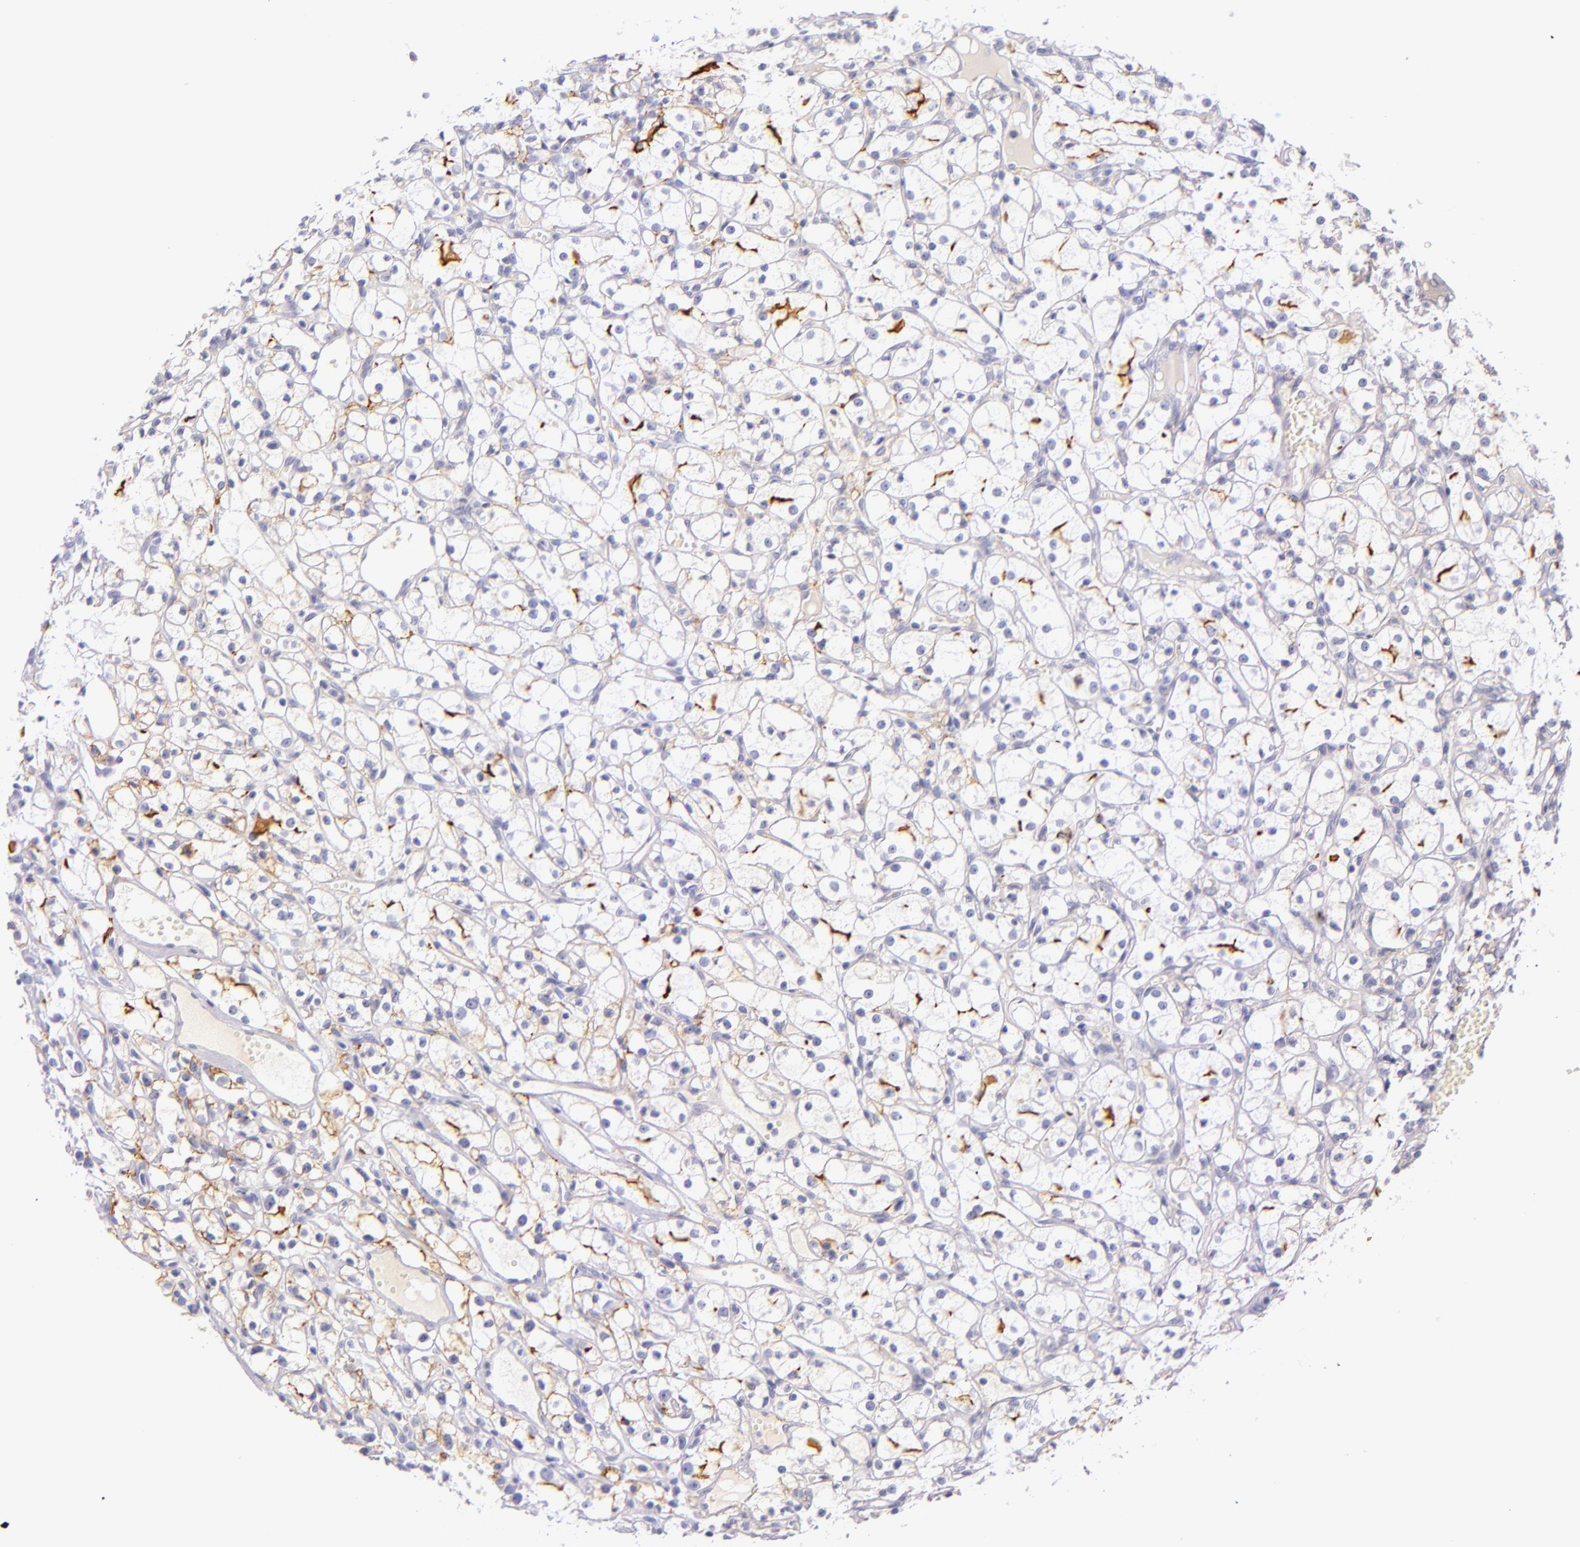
{"staining": {"intensity": "negative", "quantity": "none", "location": "none"}, "tissue": "renal cancer", "cell_type": "Tumor cells", "image_type": "cancer", "snomed": [{"axis": "morphology", "description": "Adenocarcinoma, NOS"}, {"axis": "topography", "description": "Kidney"}], "caption": "There is no significant expression in tumor cells of renal adenocarcinoma.", "gene": "ICAM1", "patient": {"sex": "male", "age": 61}}